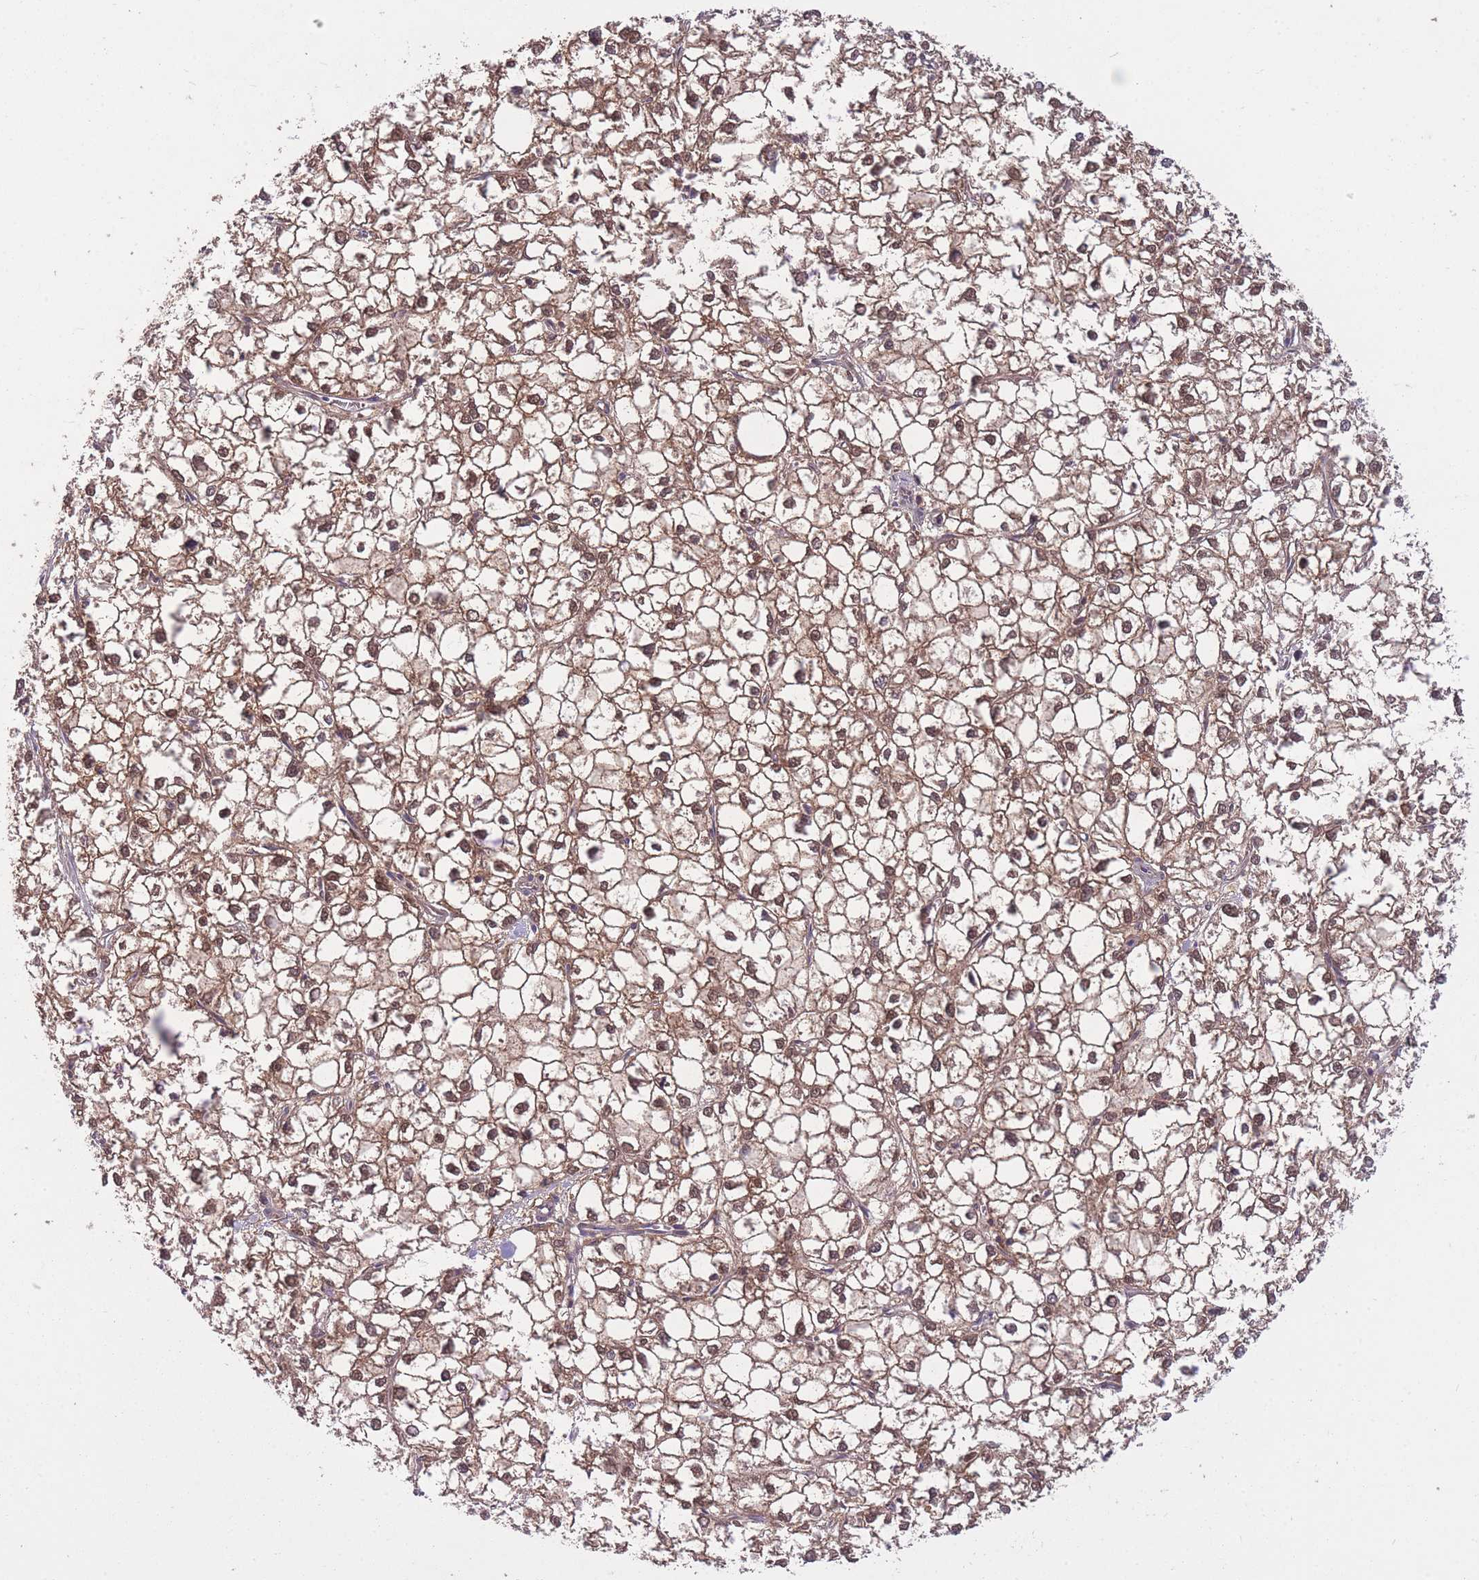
{"staining": {"intensity": "moderate", "quantity": ">75%", "location": "cytoplasmic/membranous,nuclear"}, "tissue": "liver cancer", "cell_type": "Tumor cells", "image_type": "cancer", "snomed": [{"axis": "morphology", "description": "Carcinoma, Hepatocellular, NOS"}, {"axis": "topography", "description": "Liver"}], "caption": "Hepatocellular carcinoma (liver) tissue reveals moderate cytoplasmic/membranous and nuclear positivity in approximately >75% of tumor cells", "gene": "GMIP", "patient": {"sex": "female", "age": 43}}